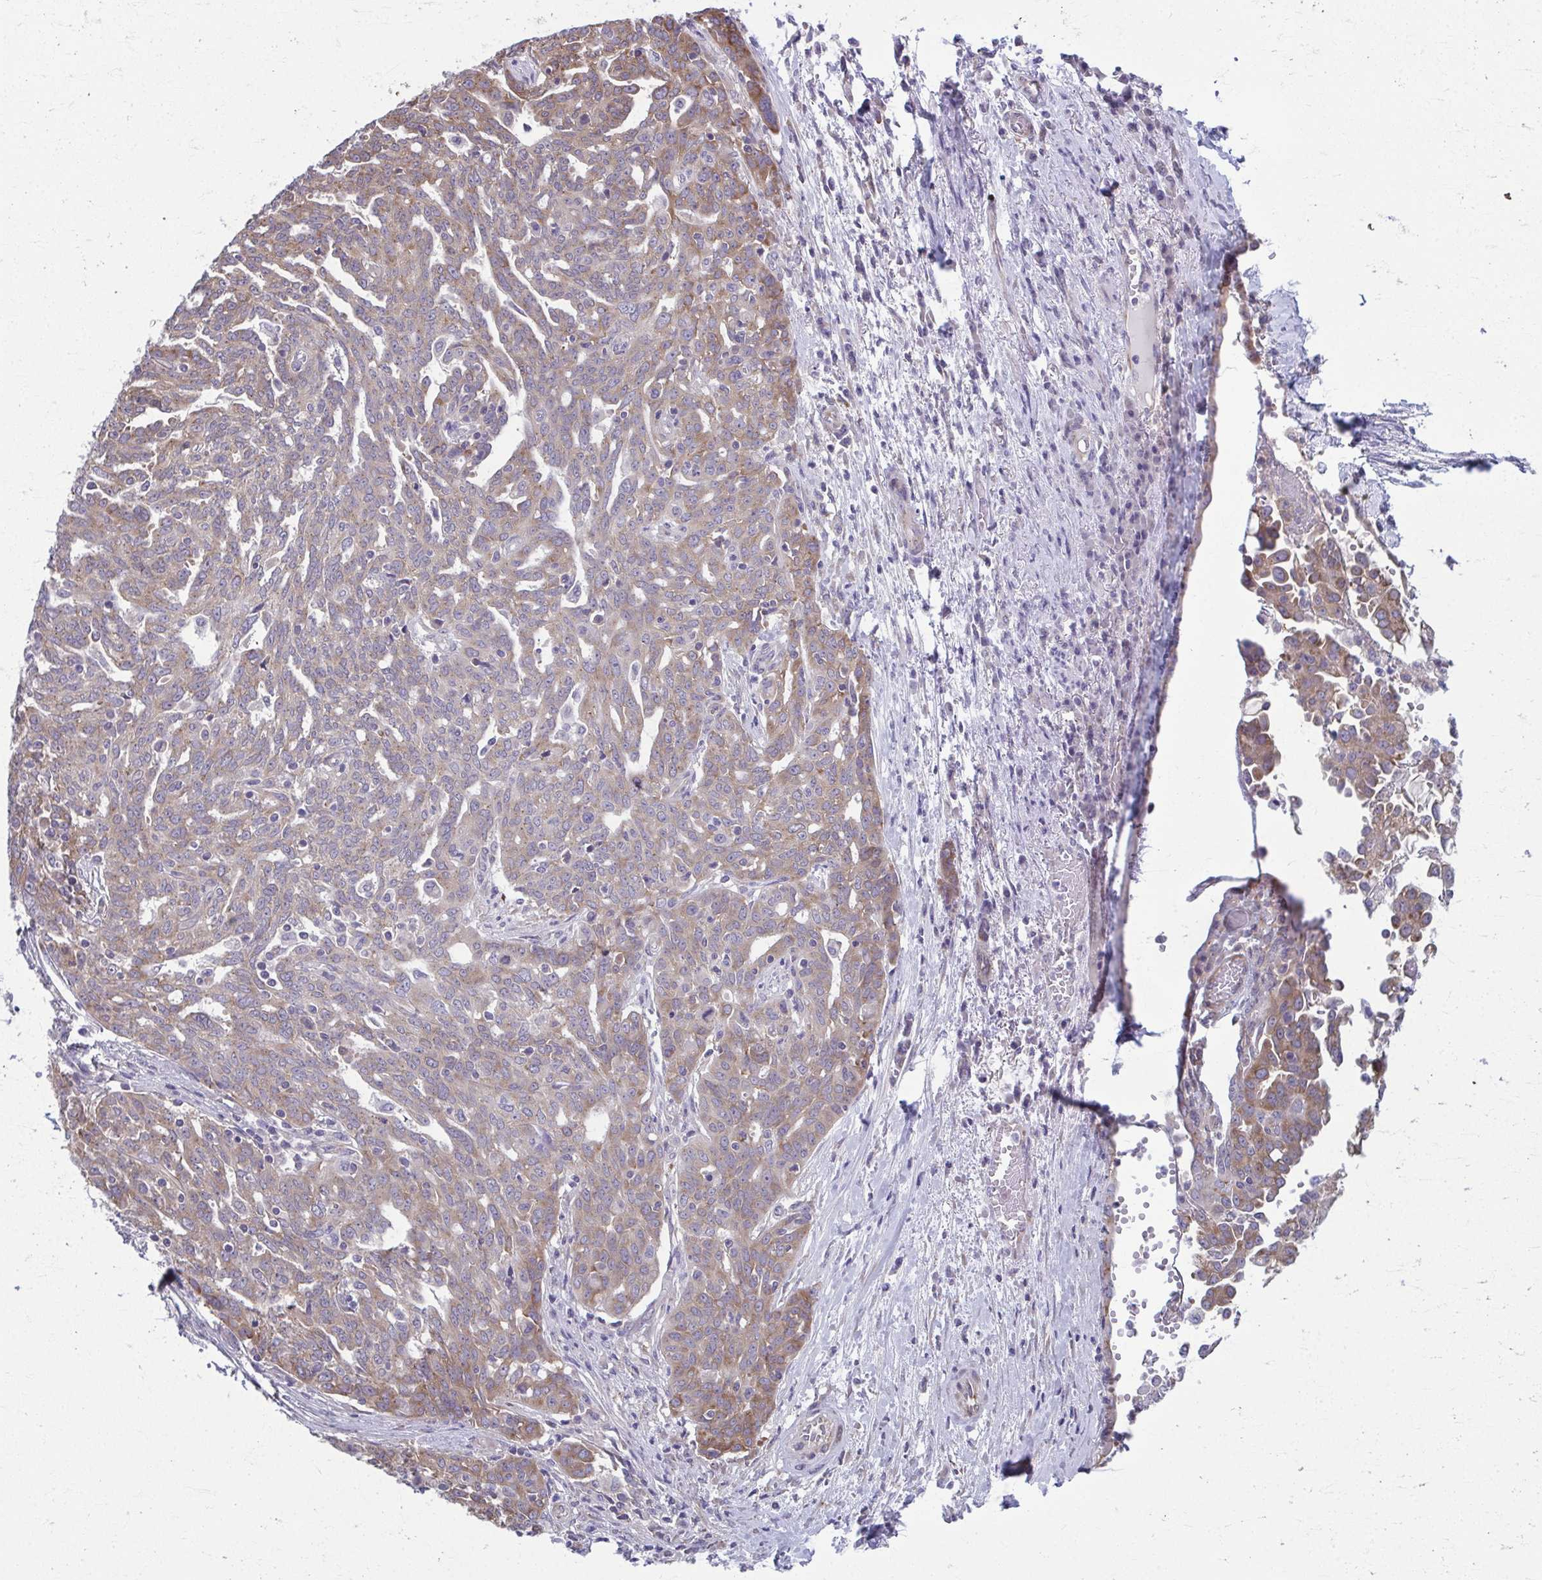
{"staining": {"intensity": "weak", "quantity": "25%-75%", "location": "cytoplasmic/membranous"}, "tissue": "ovarian cancer", "cell_type": "Tumor cells", "image_type": "cancer", "snomed": [{"axis": "morphology", "description": "Cystadenocarcinoma, serous, NOS"}, {"axis": "topography", "description": "Ovary"}], "caption": "A brown stain labels weak cytoplasmic/membranous staining of a protein in ovarian cancer tumor cells. (Stains: DAB in brown, nuclei in blue, Microscopy: brightfield microscopy at high magnification).", "gene": "TMEM108", "patient": {"sex": "female", "age": 67}}